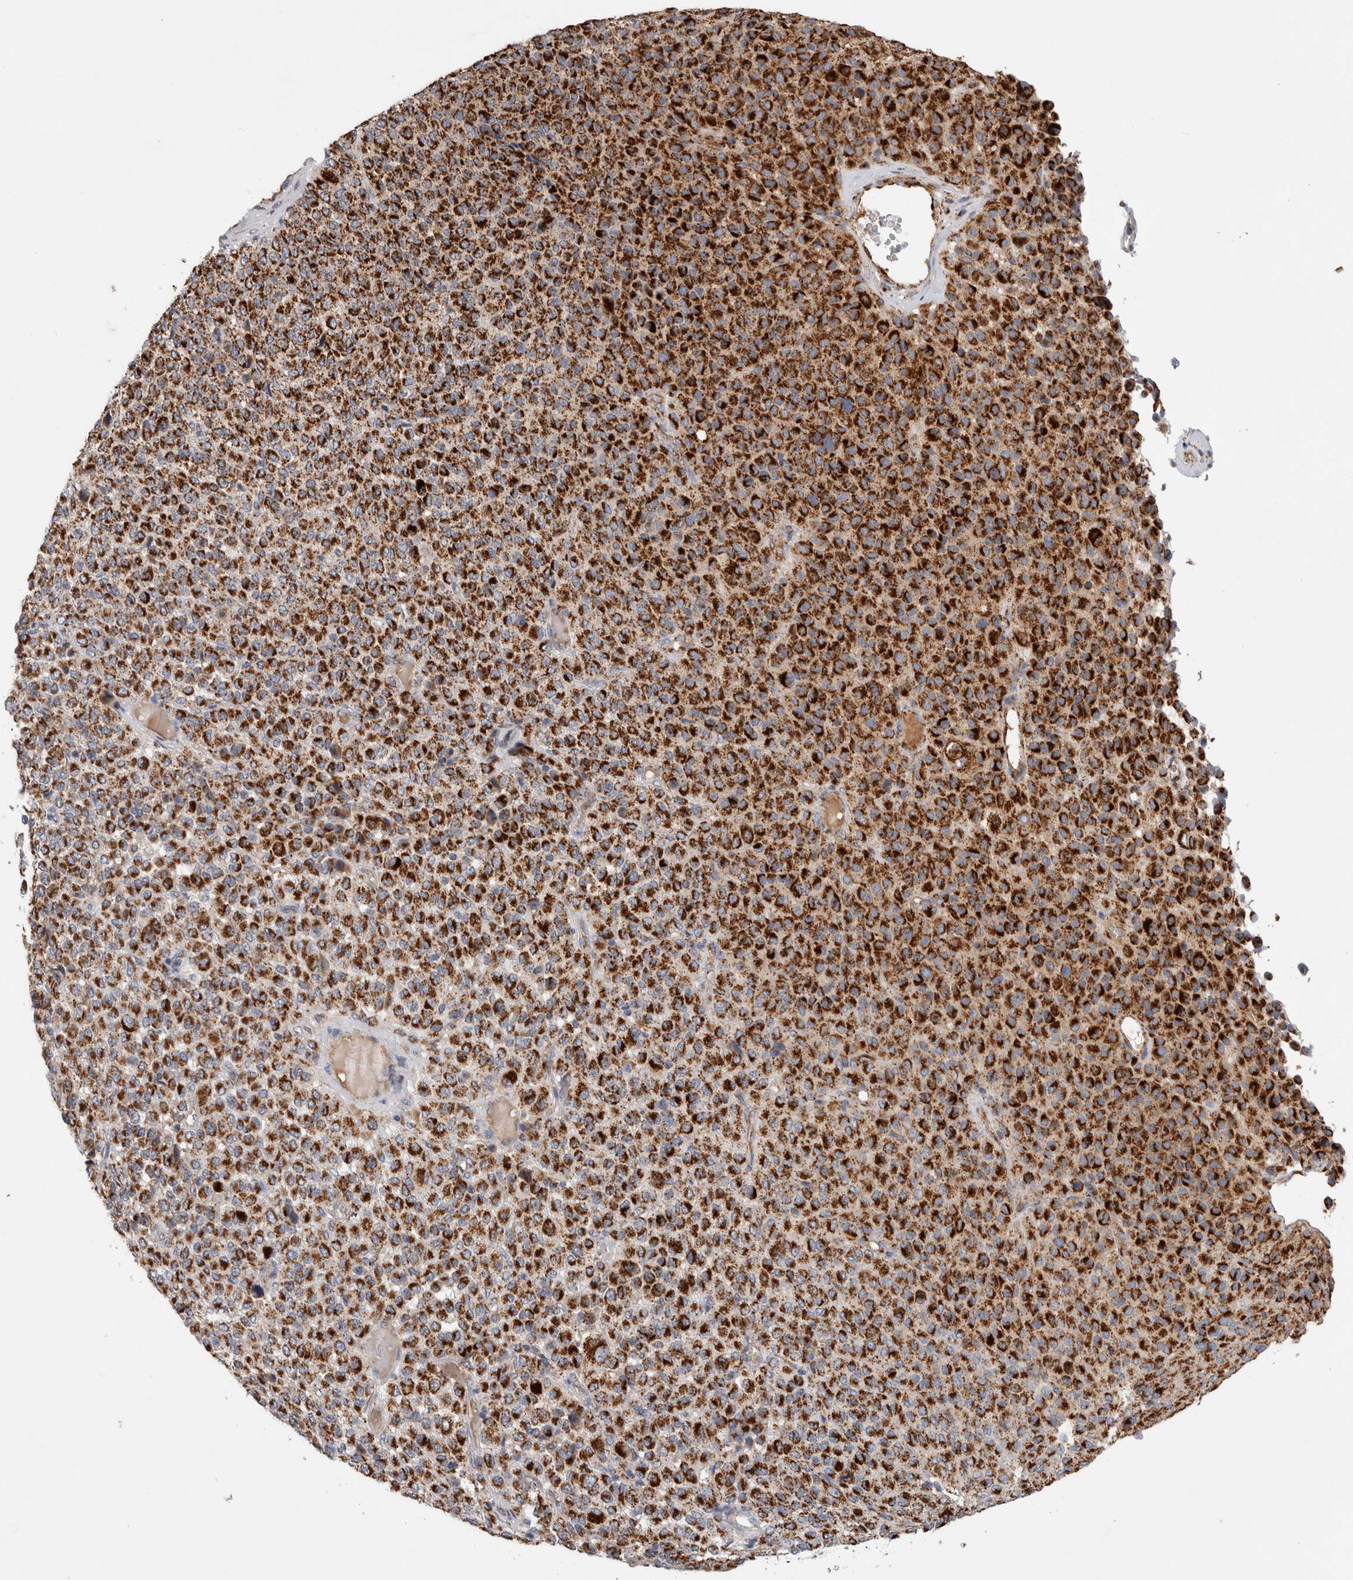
{"staining": {"intensity": "strong", "quantity": ">75%", "location": "cytoplasmic/membranous"}, "tissue": "melanoma", "cell_type": "Tumor cells", "image_type": "cancer", "snomed": [{"axis": "morphology", "description": "Malignant melanoma, Metastatic site"}, {"axis": "topography", "description": "Pancreas"}], "caption": "IHC of melanoma displays high levels of strong cytoplasmic/membranous staining in approximately >75% of tumor cells.", "gene": "IARS2", "patient": {"sex": "female", "age": 30}}